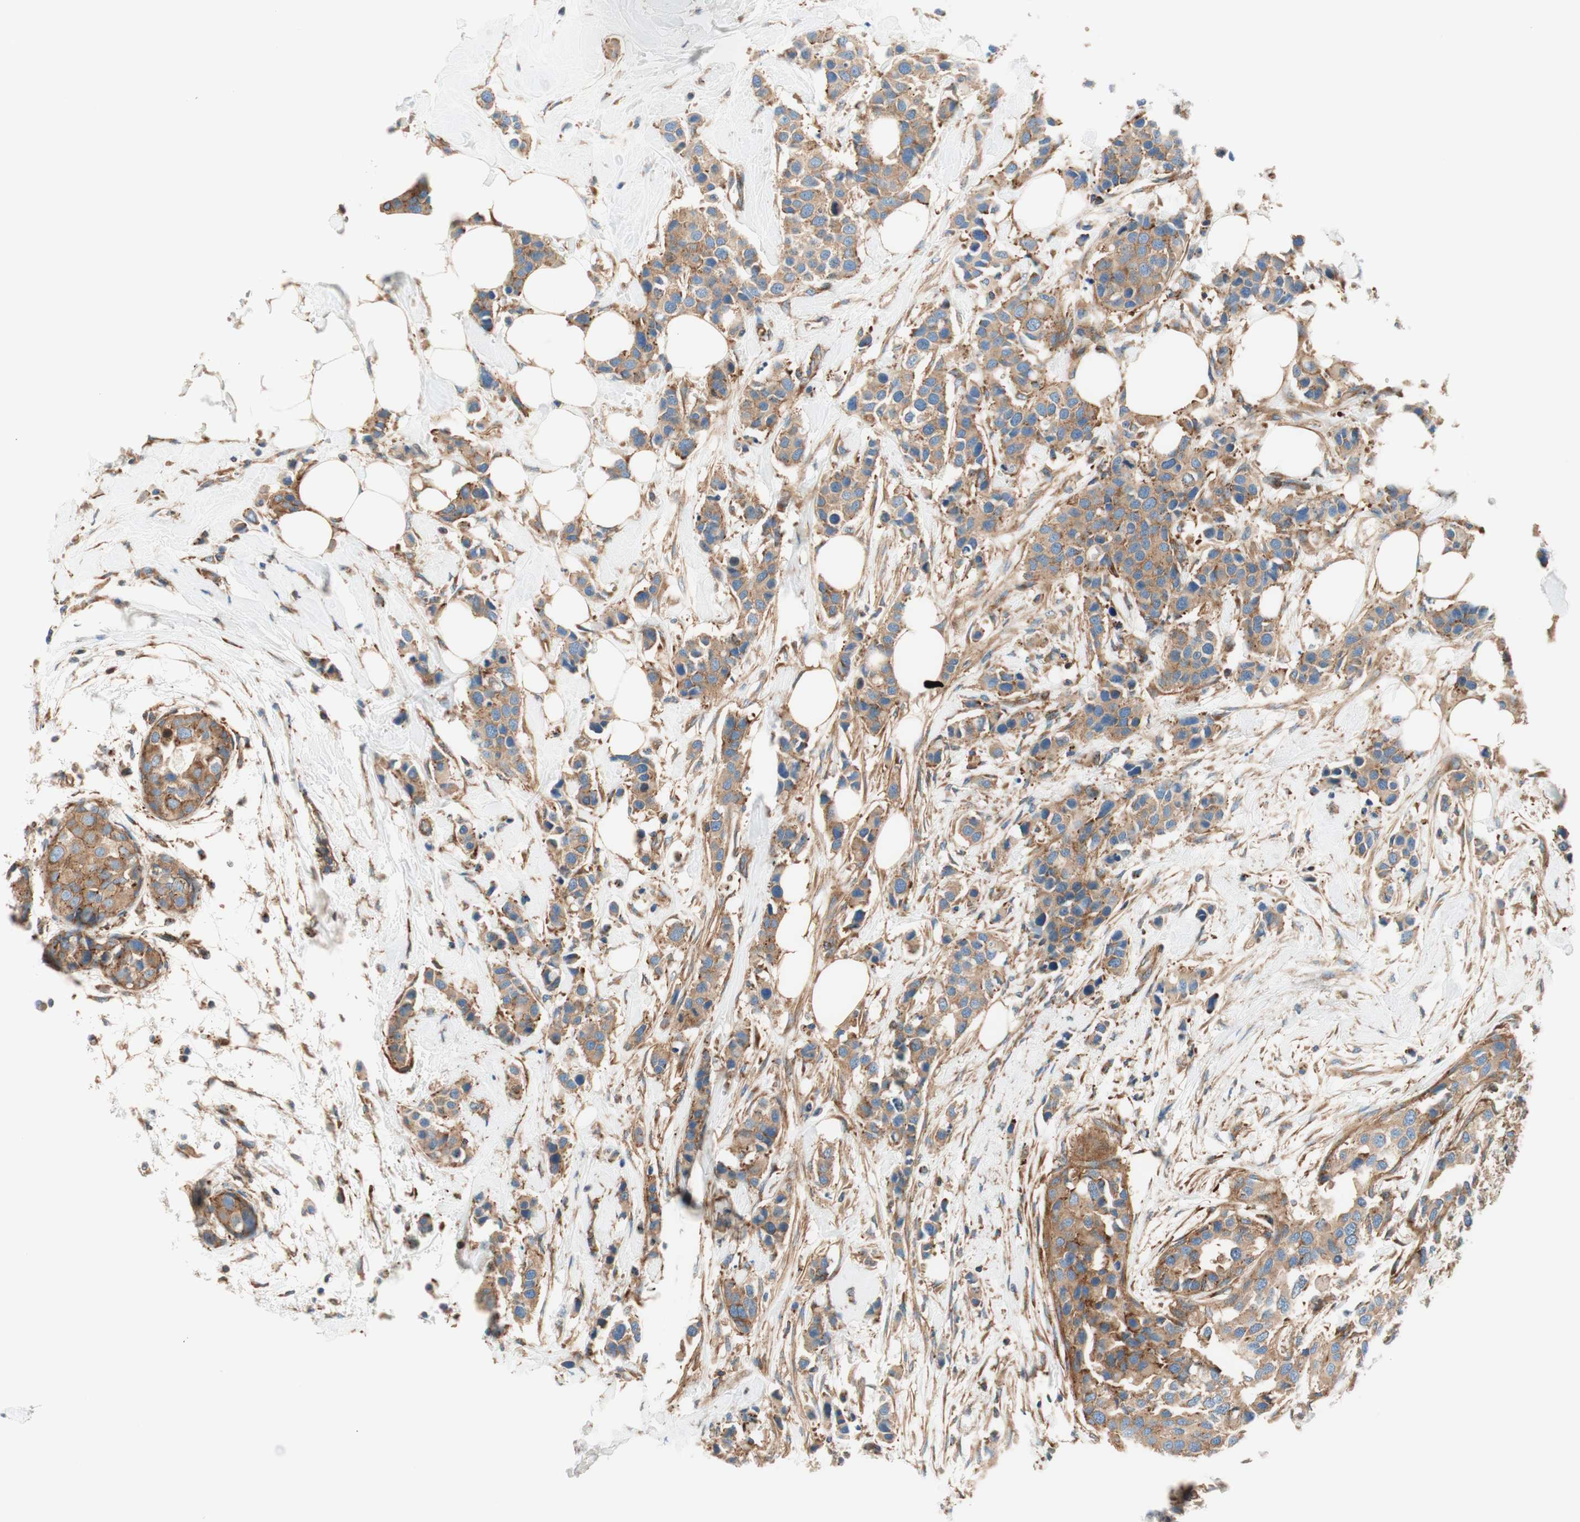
{"staining": {"intensity": "moderate", "quantity": ">75%", "location": "cytoplasmic/membranous"}, "tissue": "breast cancer", "cell_type": "Tumor cells", "image_type": "cancer", "snomed": [{"axis": "morphology", "description": "Normal tissue, NOS"}, {"axis": "morphology", "description": "Duct carcinoma"}, {"axis": "topography", "description": "Breast"}], "caption": "This photomicrograph shows breast cancer stained with immunohistochemistry to label a protein in brown. The cytoplasmic/membranous of tumor cells show moderate positivity for the protein. Nuclei are counter-stained blue.", "gene": "VPS26A", "patient": {"sex": "female", "age": 50}}